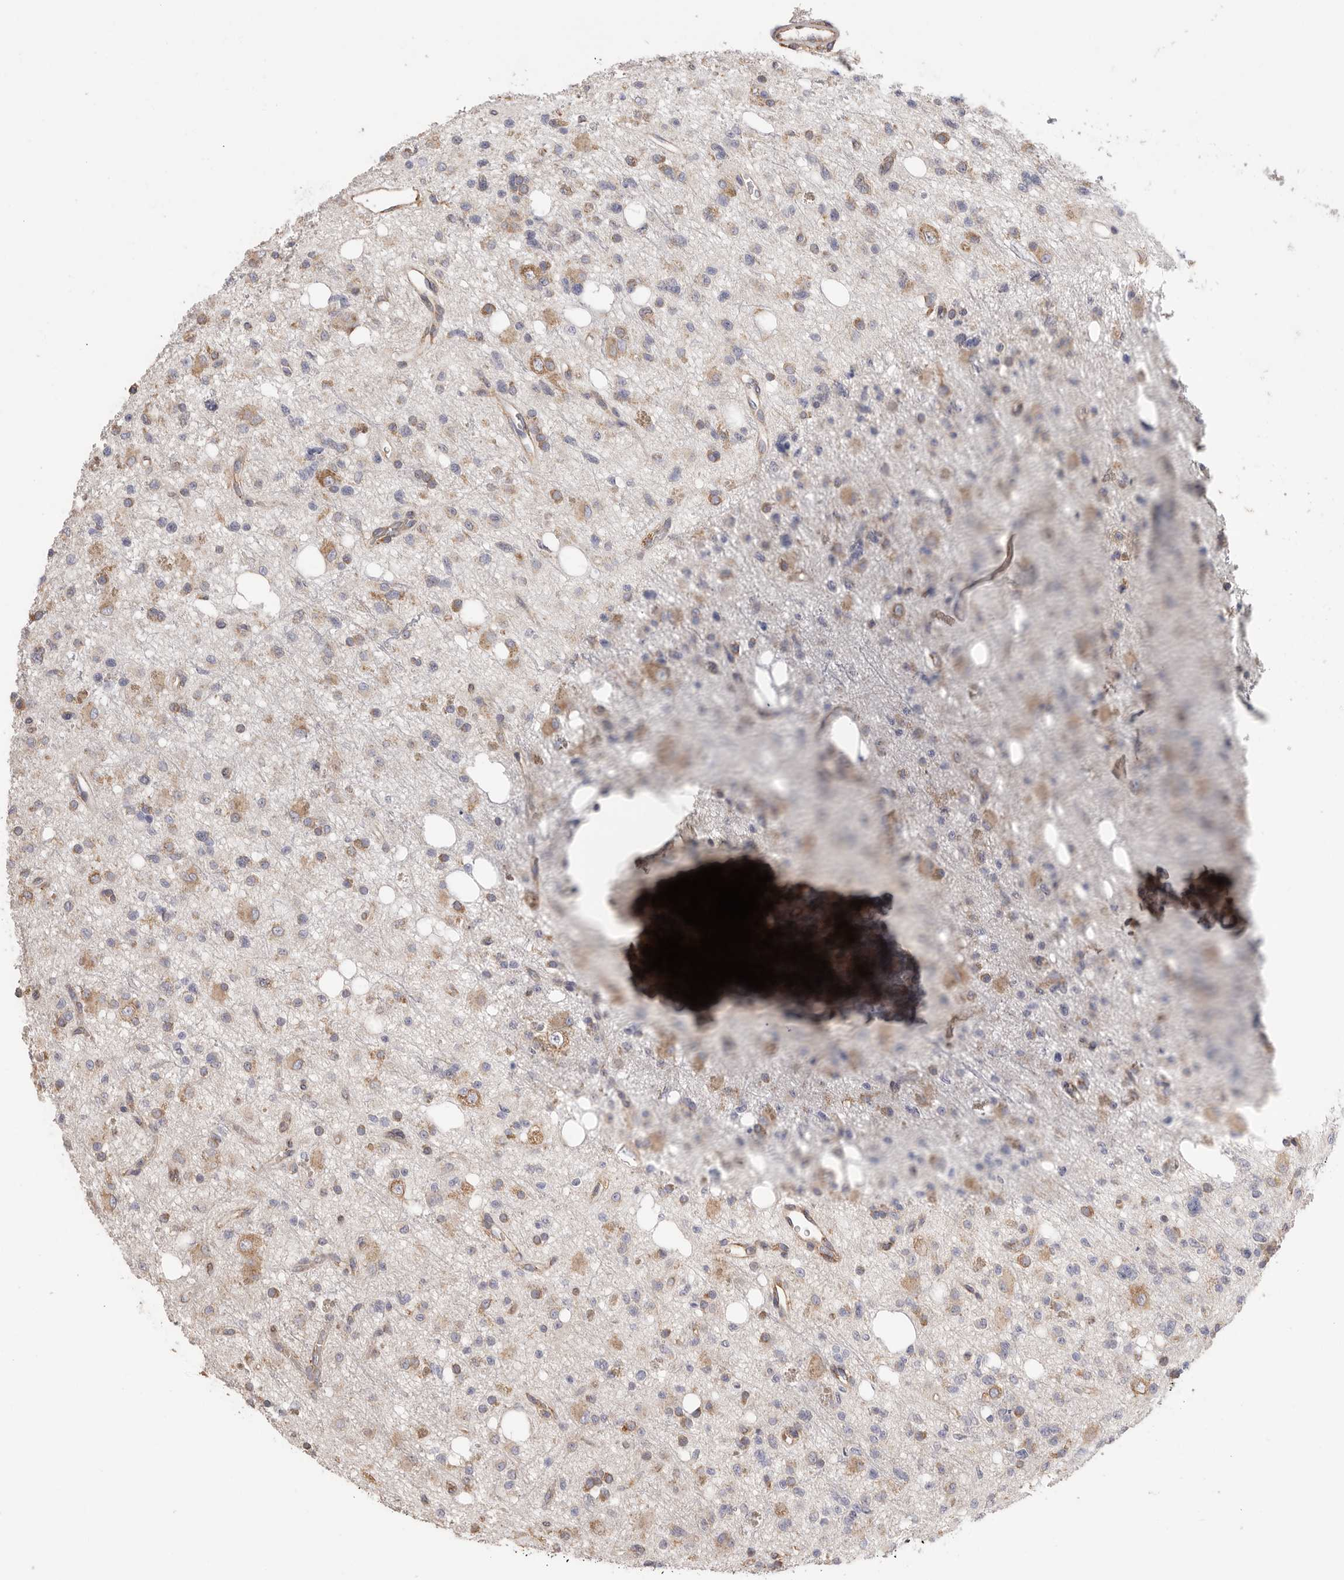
{"staining": {"intensity": "weak", "quantity": ">75%", "location": "cytoplasmic/membranous"}, "tissue": "glioma", "cell_type": "Tumor cells", "image_type": "cancer", "snomed": [{"axis": "morphology", "description": "Glioma, malignant, High grade"}, {"axis": "topography", "description": "Brain"}], "caption": "Glioma tissue reveals weak cytoplasmic/membranous expression in approximately >75% of tumor cells", "gene": "SERBP1", "patient": {"sex": "female", "age": 62}}